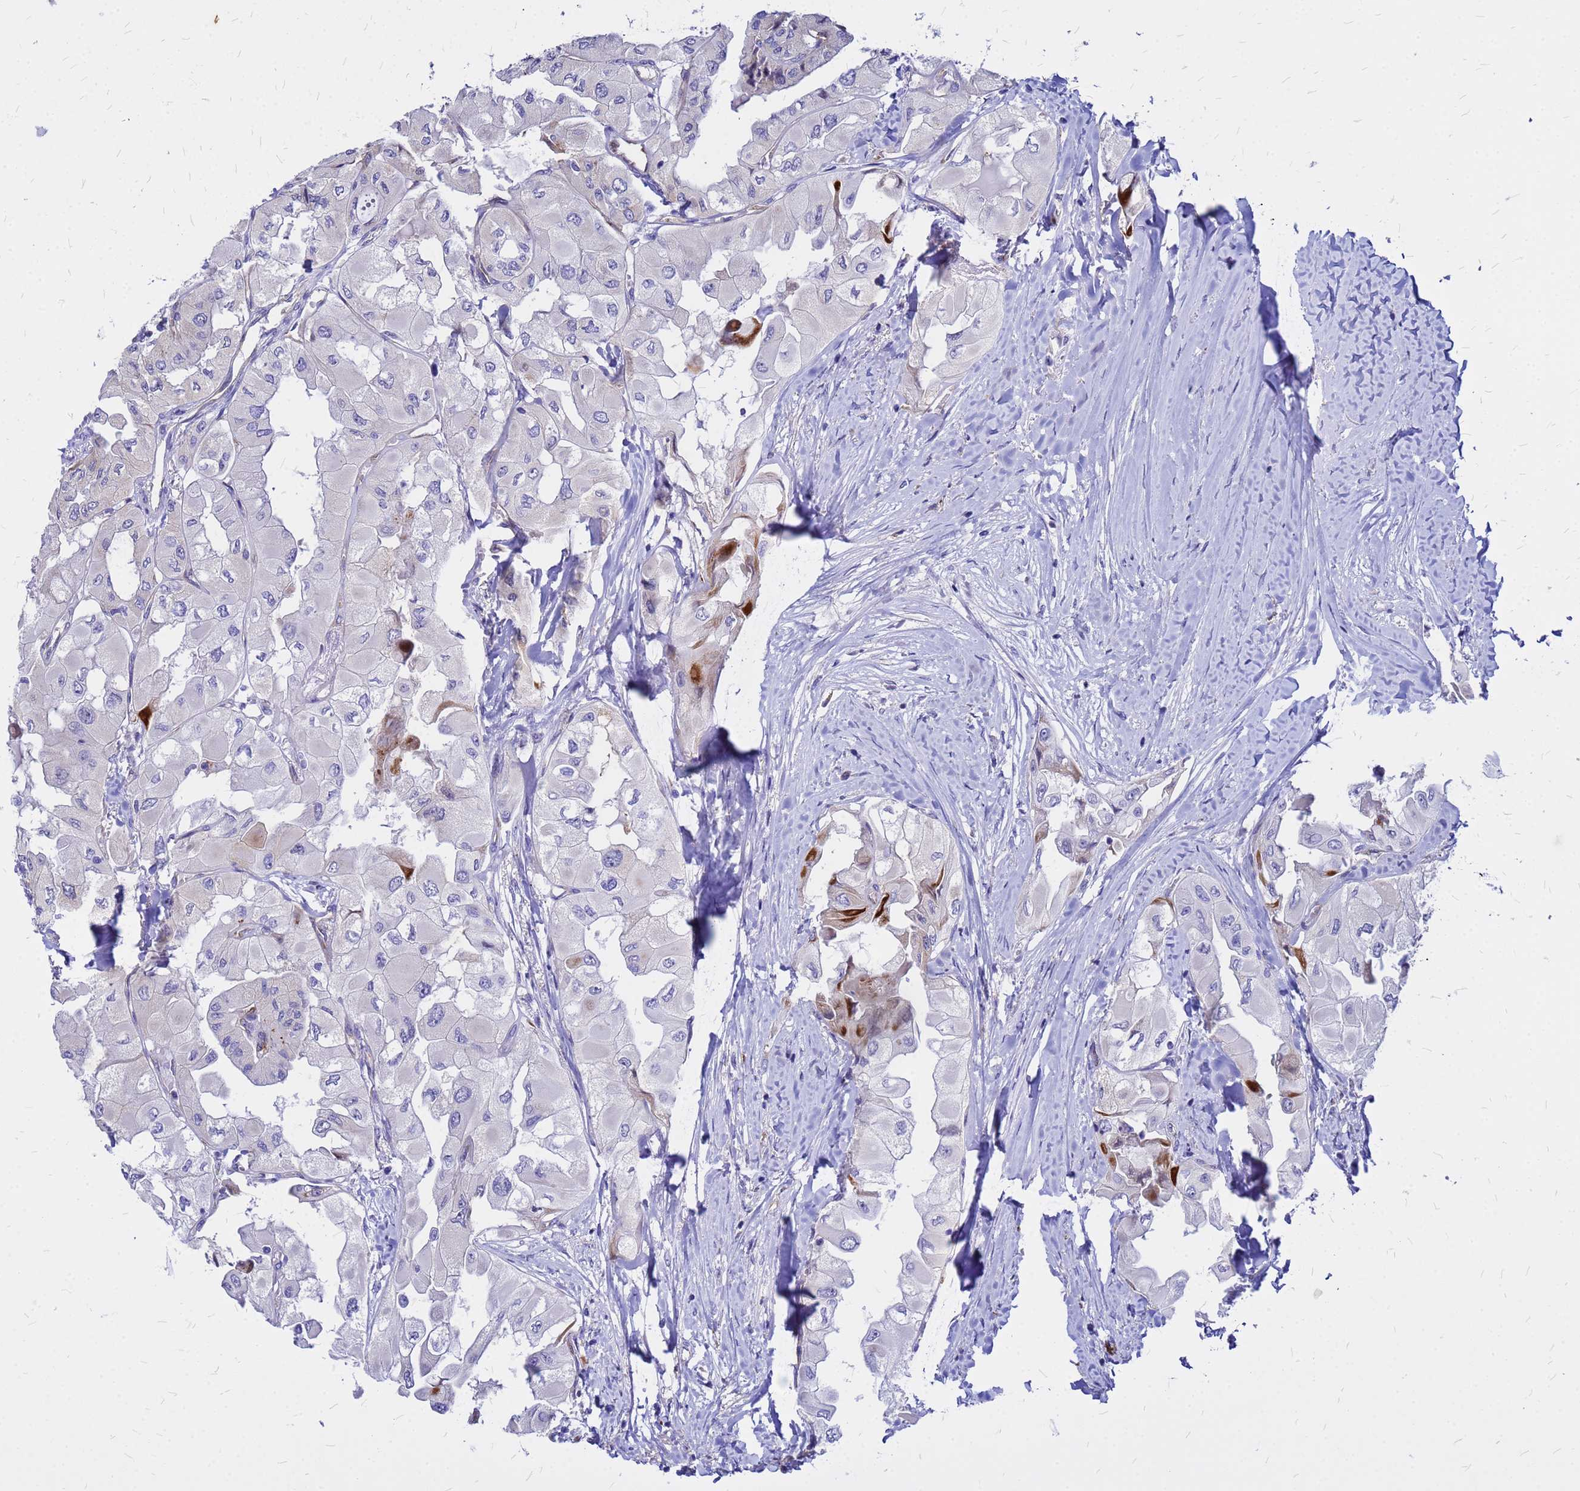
{"staining": {"intensity": "moderate", "quantity": "<25%", "location": "cytoplasmic/membranous"}, "tissue": "thyroid cancer", "cell_type": "Tumor cells", "image_type": "cancer", "snomed": [{"axis": "morphology", "description": "Normal tissue, NOS"}, {"axis": "morphology", "description": "Papillary adenocarcinoma, NOS"}, {"axis": "topography", "description": "Thyroid gland"}], "caption": "Immunohistochemistry (IHC) of thyroid cancer displays low levels of moderate cytoplasmic/membranous staining in approximately <25% of tumor cells. The protein is stained brown, and the nuclei are stained in blue (DAB IHC with brightfield microscopy, high magnification).", "gene": "NOSTRIN", "patient": {"sex": "female", "age": 59}}